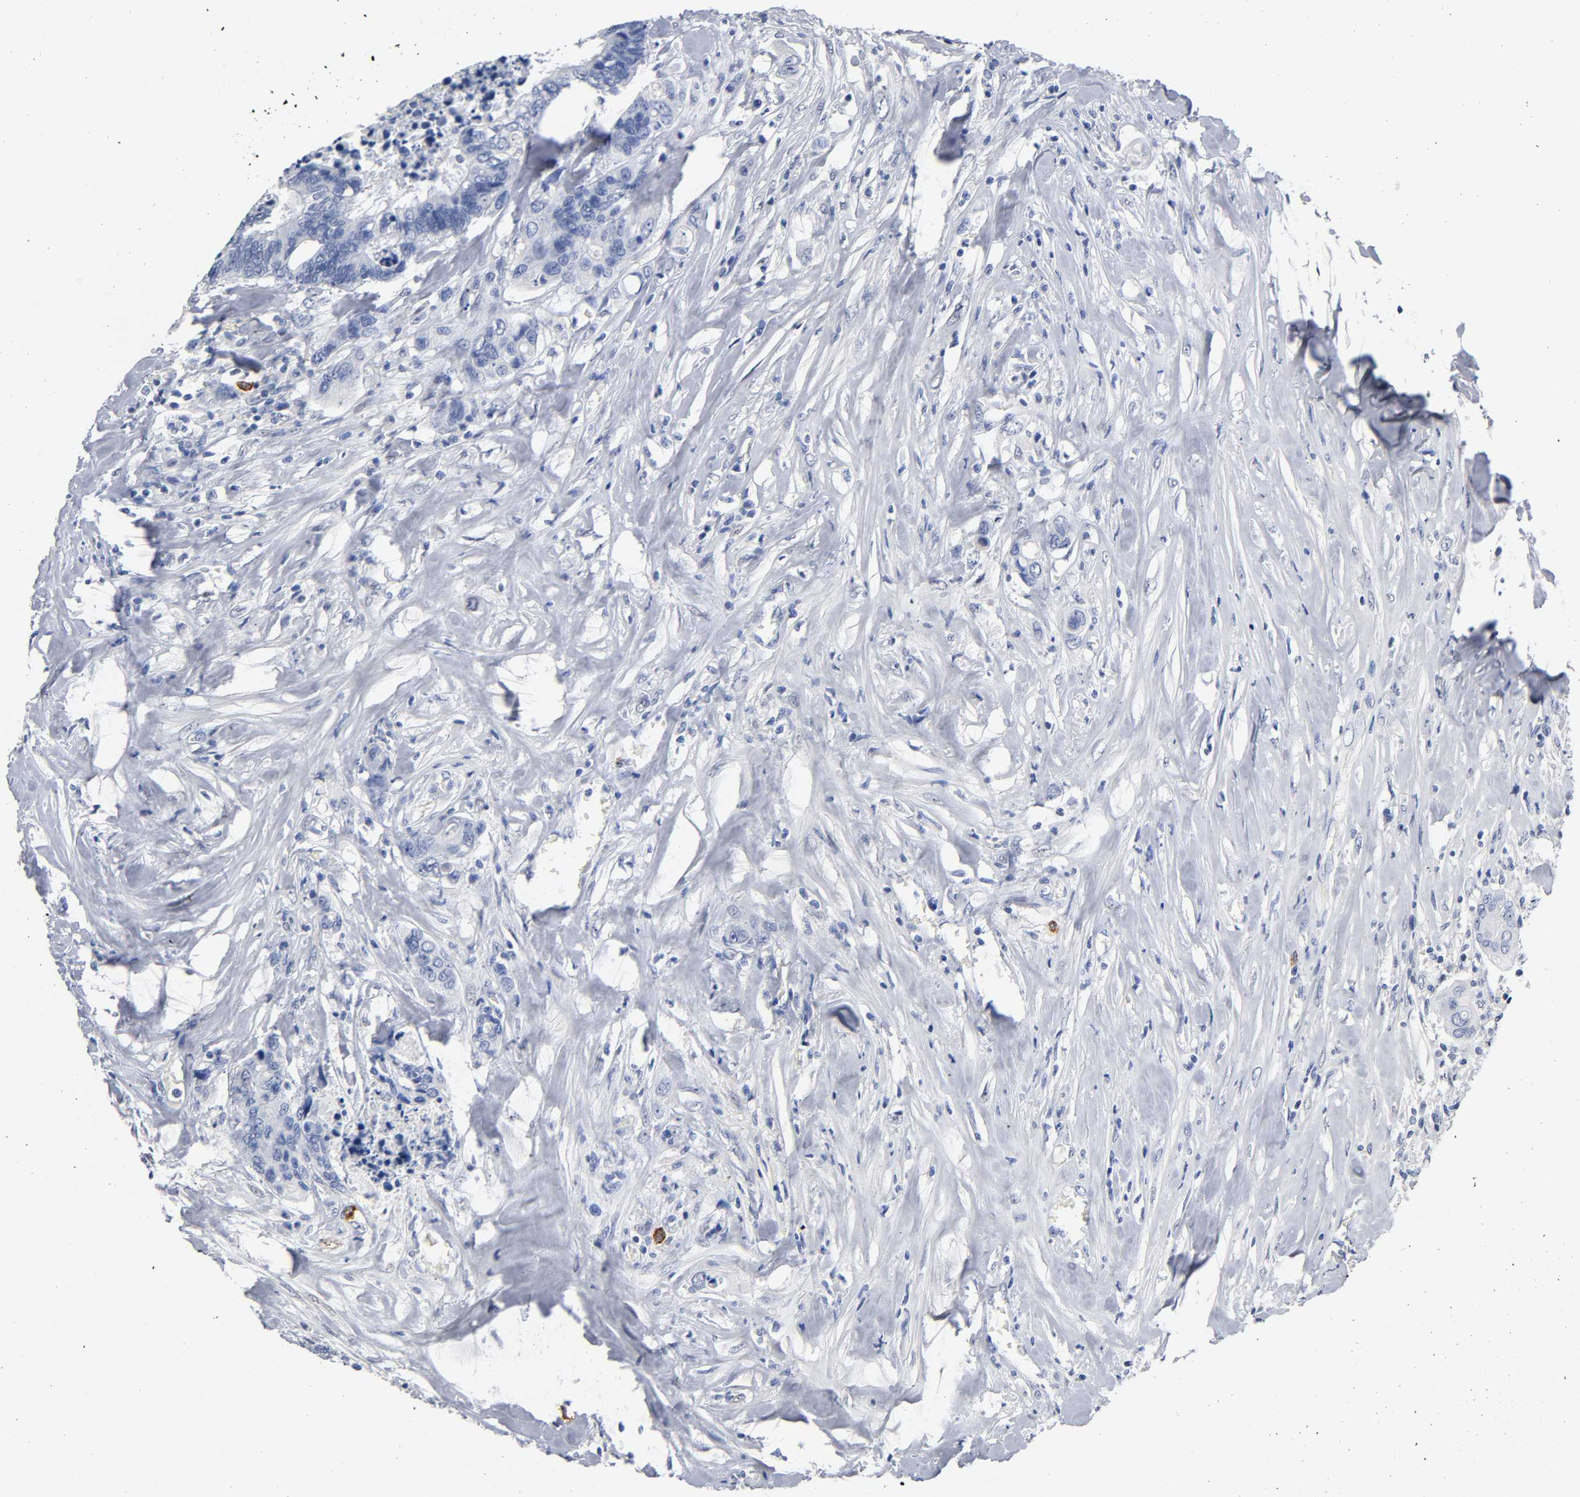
{"staining": {"intensity": "negative", "quantity": "none", "location": "none"}, "tissue": "colorectal cancer", "cell_type": "Tumor cells", "image_type": "cancer", "snomed": [{"axis": "morphology", "description": "Adenocarcinoma, NOS"}, {"axis": "topography", "description": "Rectum"}], "caption": "An image of human adenocarcinoma (colorectal) is negative for staining in tumor cells.", "gene": "NAB2", "patient": {"sex": "male", "age": 55}}